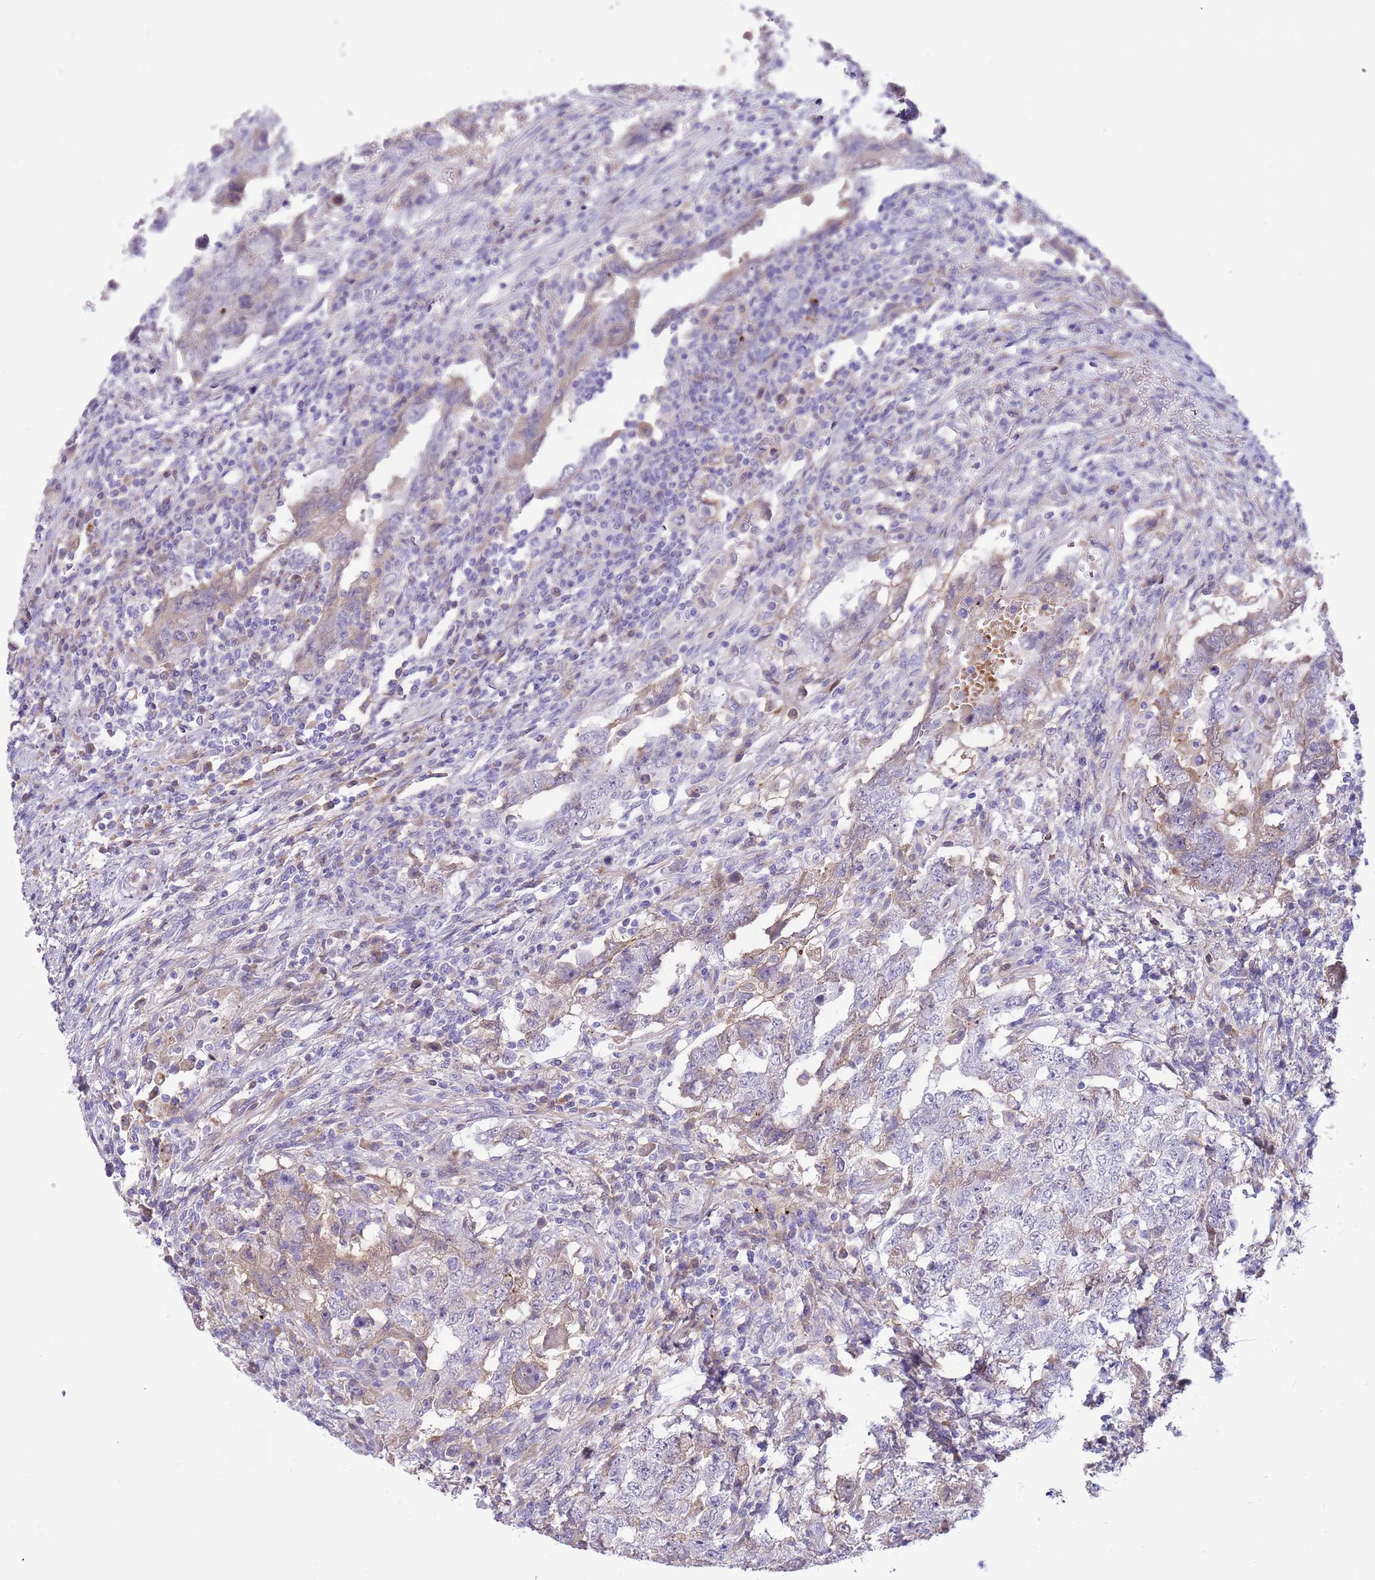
{"staining": {"intensity": "negative", "quantity": "none", "location": "none"}, "tissue": "testis cancer", "cell_type": "Tumor cells", "image_type": "cancer", "snomed": [{"axis": "morphology", "description": "Carcinoma, Embryonal, NOS"}, {"axis": "topography", "description": "Testis"}], "caption": "Tumor cells are negative for brown protein staining in embryonal carcinoma (testis). Brightfield microscopy of IHC stained with DAB (brown) and hematoxylin (blue), captured at high magnification.", "gene": "LEPROTL1", "patient": {"sex": "male", "age": 26}}